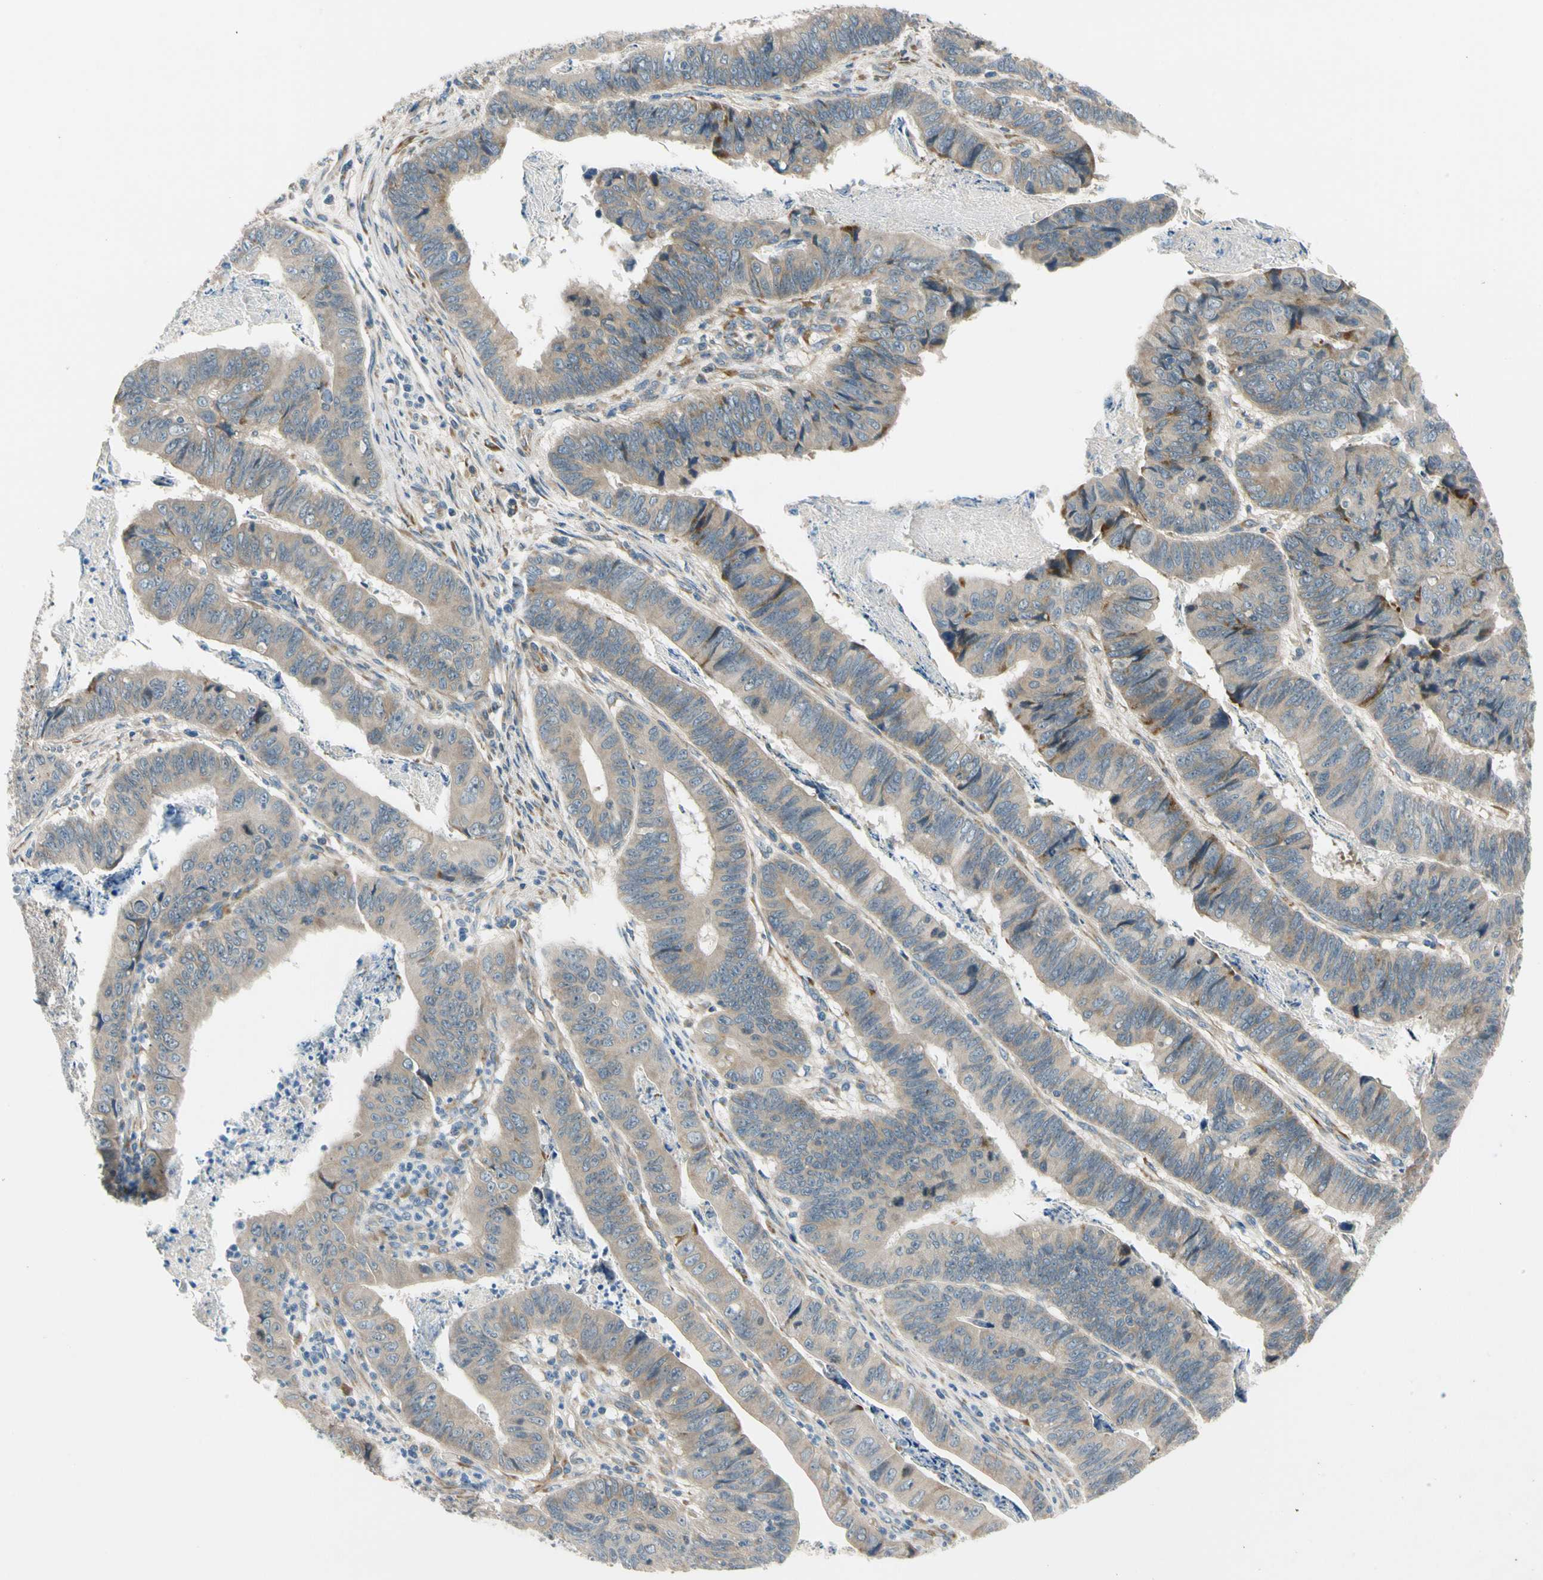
{"staining": {"intensity": "weak", "quantity": ">75%", "location": "cytoplasmic/membranous"}, "tissue": "stomach cancer", "cell_type": "Tumor cells", "image_type": "cancer", "snomed": [{"axis": "morphology", "description": "Adenocarcinoma, NOS"}, {"axis": "topography", "description": "Stomach, lower"}], "caption": "Stomach adenocarcinoma tissue reveals weak cytoplasmic/membranous expression in about >75% of tumor cells", "gene": "MST1R", "patient": {"sex": "male", "age": 77}}